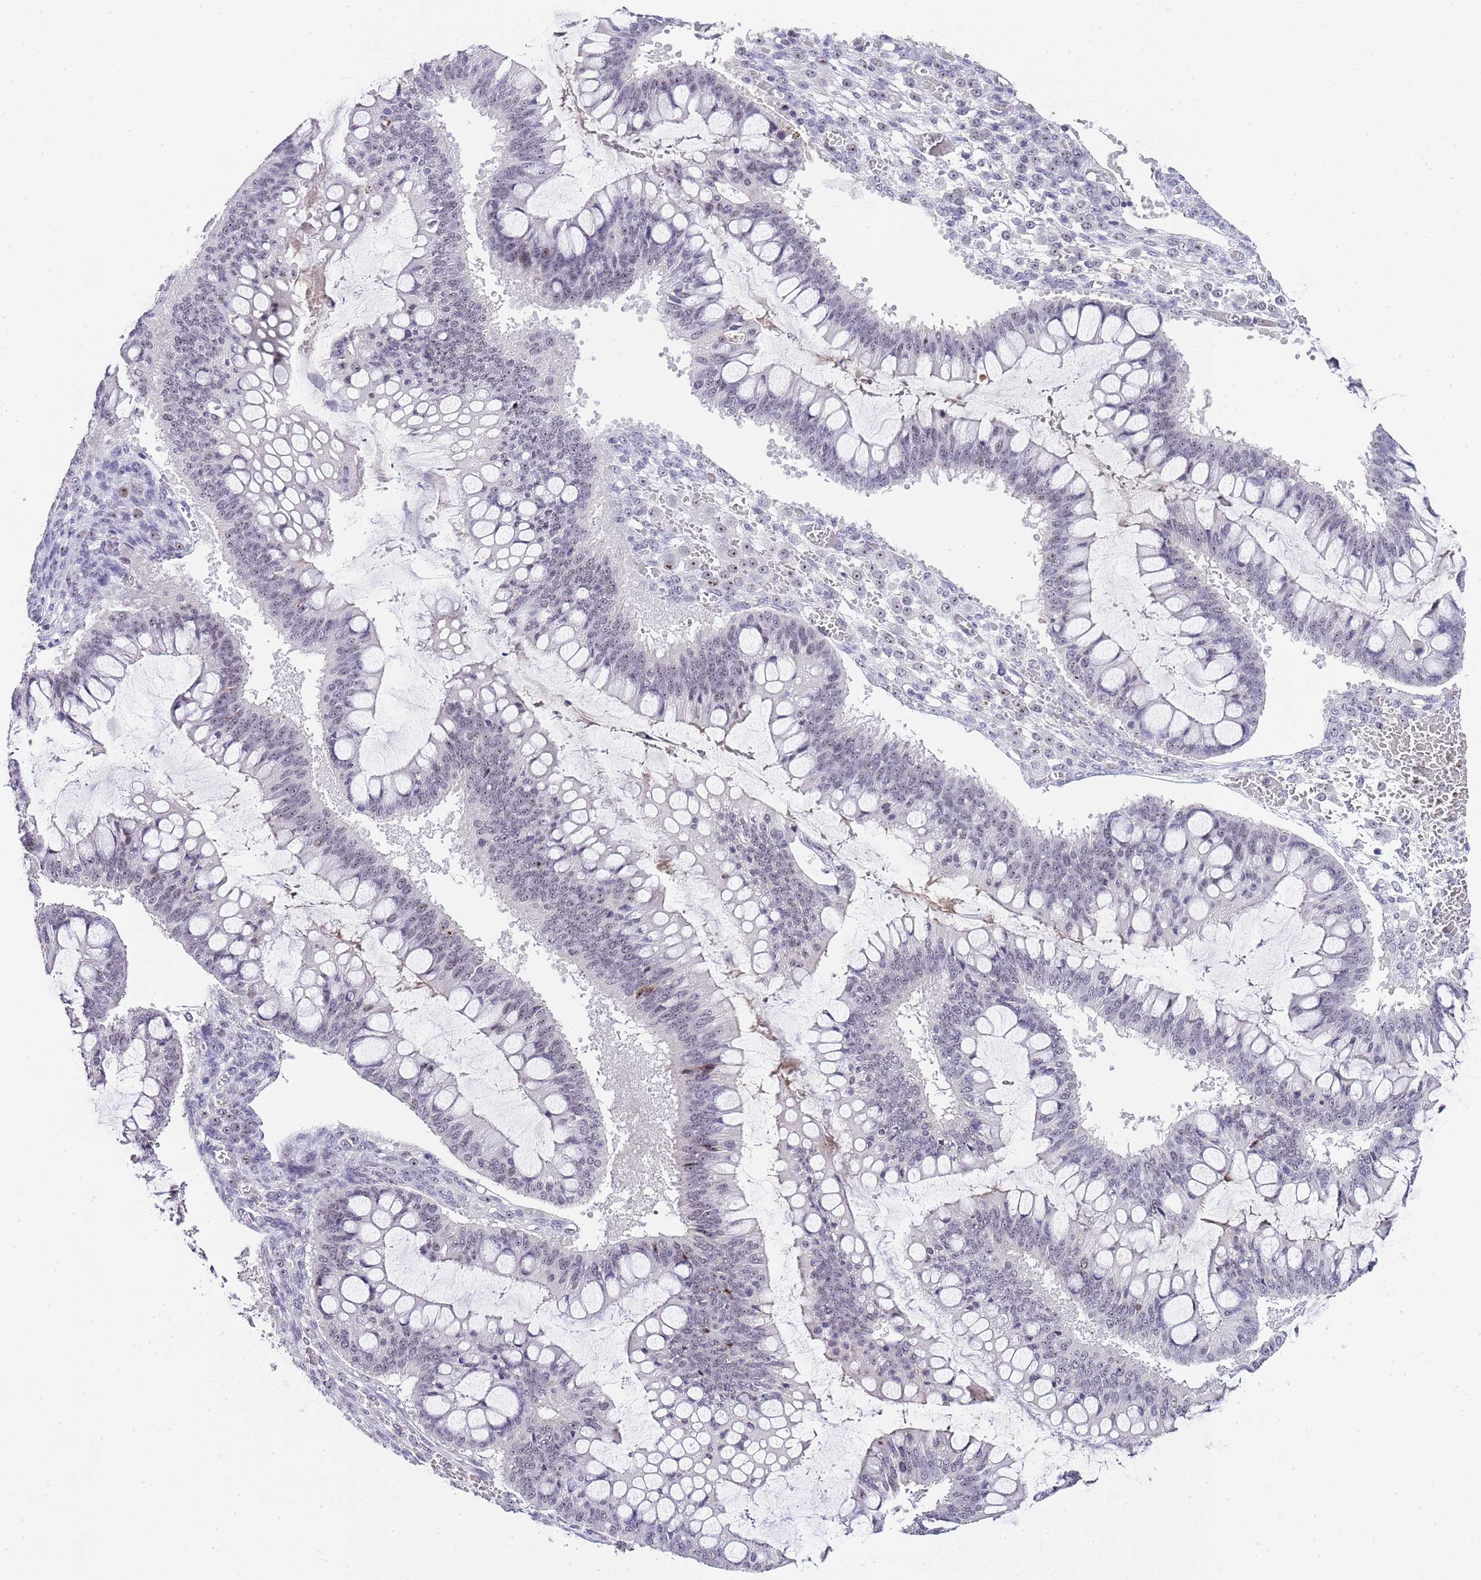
{"staining": {"intensity": "weak", "quantity": "<25%", "location": "nuclear"}, "tissue": "ovarian cancer", "cell_type": "Tumor cells", "image_type": "cancer", "snomed": [{"axis": "morphology", "description": "Cystadenocarcinoma, mucinous, NOS"}, {"axis": "topography", "description": "Ovary"}], "caption": "High magnification brightfield microscopy of ovarian mucinous cystadenocarcinoma stained with DAB (3,3'-diaminobenzidine) (brown) and counterstained with hematoxylin (blue): tumor cells show no significant expression.", "gene": "NOP56", "patient": {"sex": "female", "age": 73}}